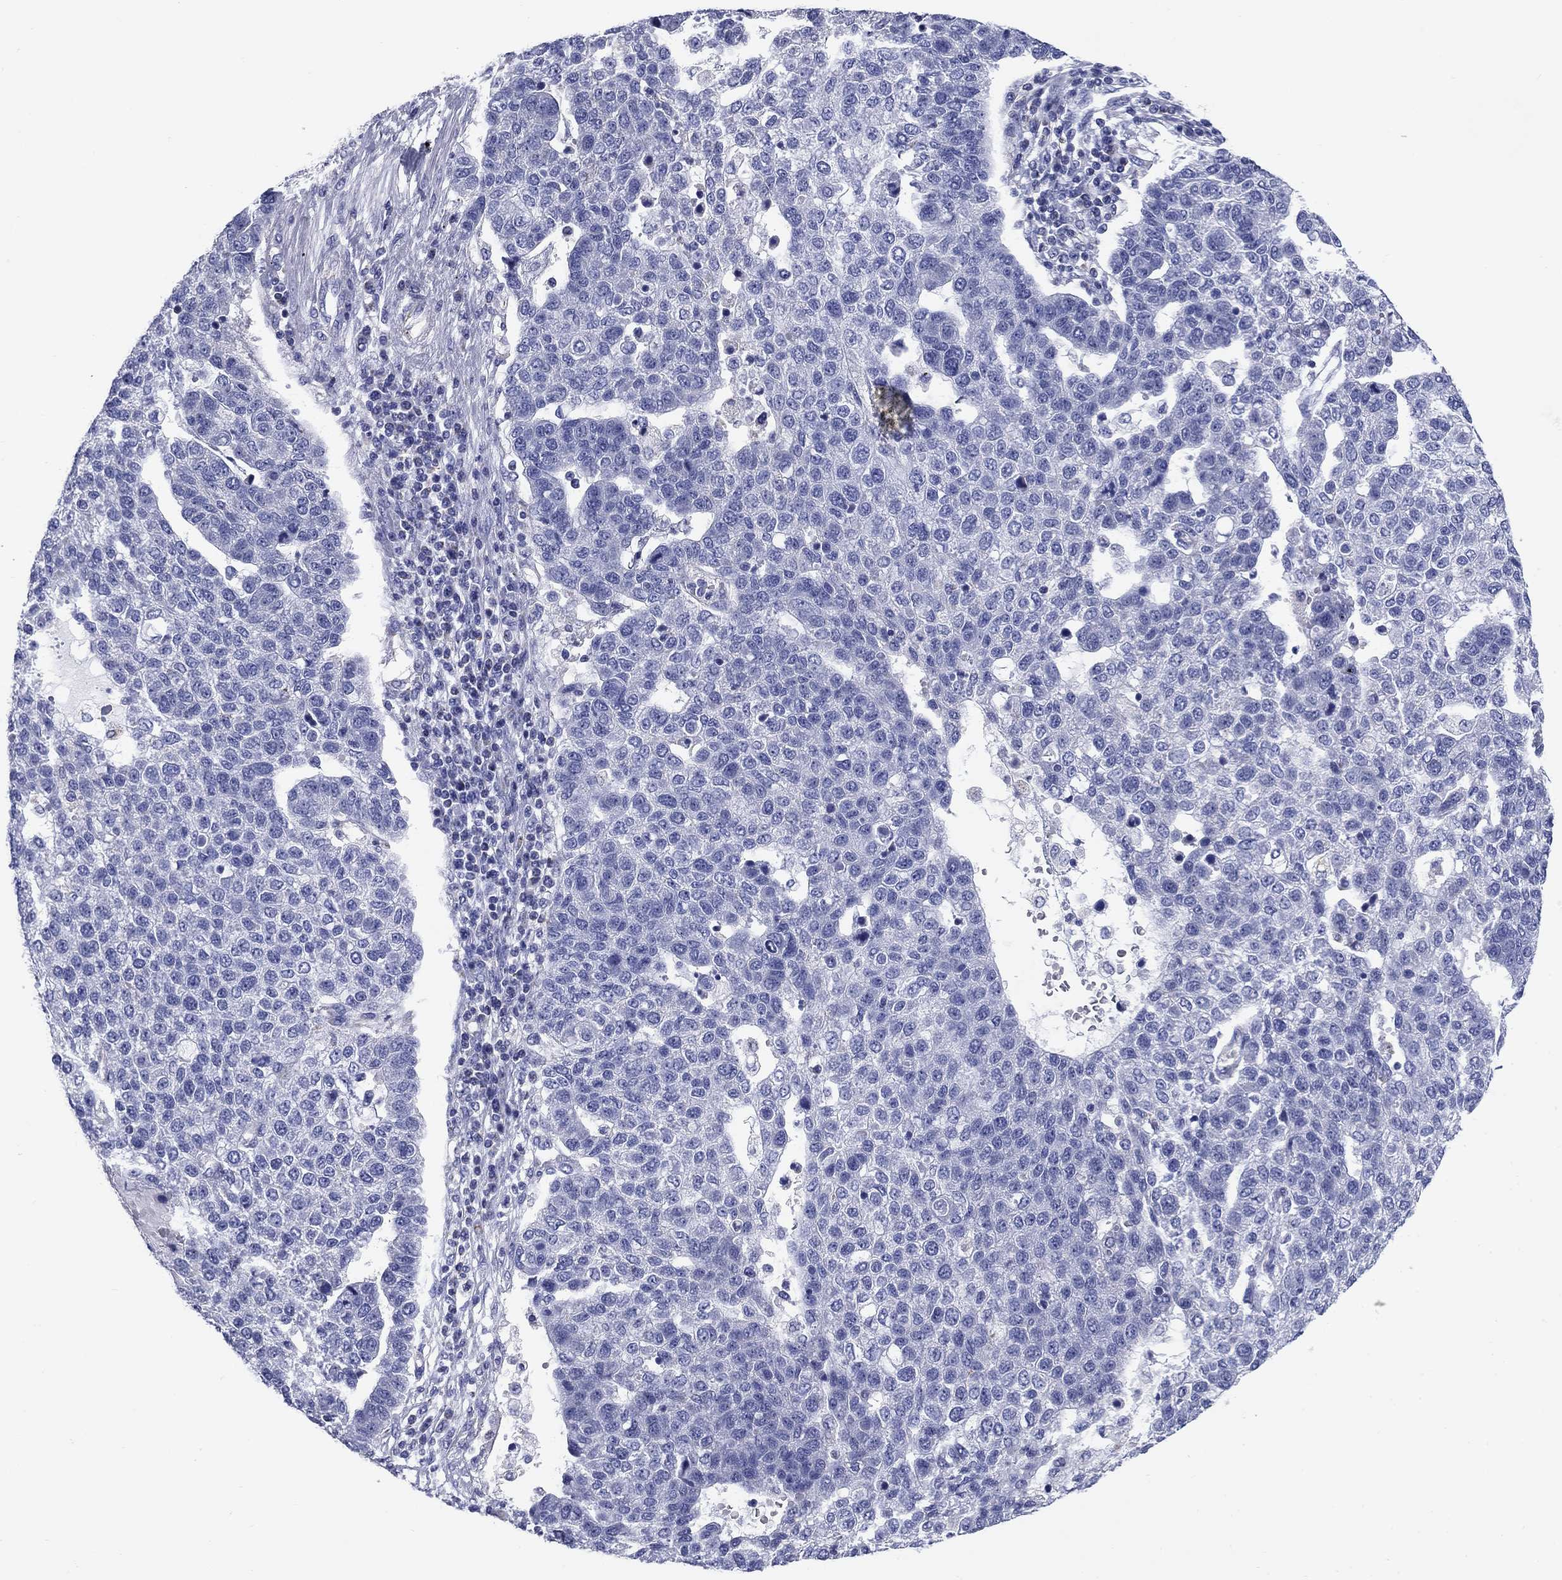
{"staining": {"intensity": "negative", "quantity": "none", "location": "none"}, "tissue": "pancreatic cancer", "cell_type": "Tumor cells", "image_type": "cancer", "snomed": [{"axis": "morphology", "description": "Adenocarcinoma, NOS"}, {"axis": "topography", "description": "Pancreas"}], "caption": "Tumor cells show no significant expression in pancreatic adenocarcinoma.", "gene": "UPB1", "patient": {"sex": "female", "age": 61}}